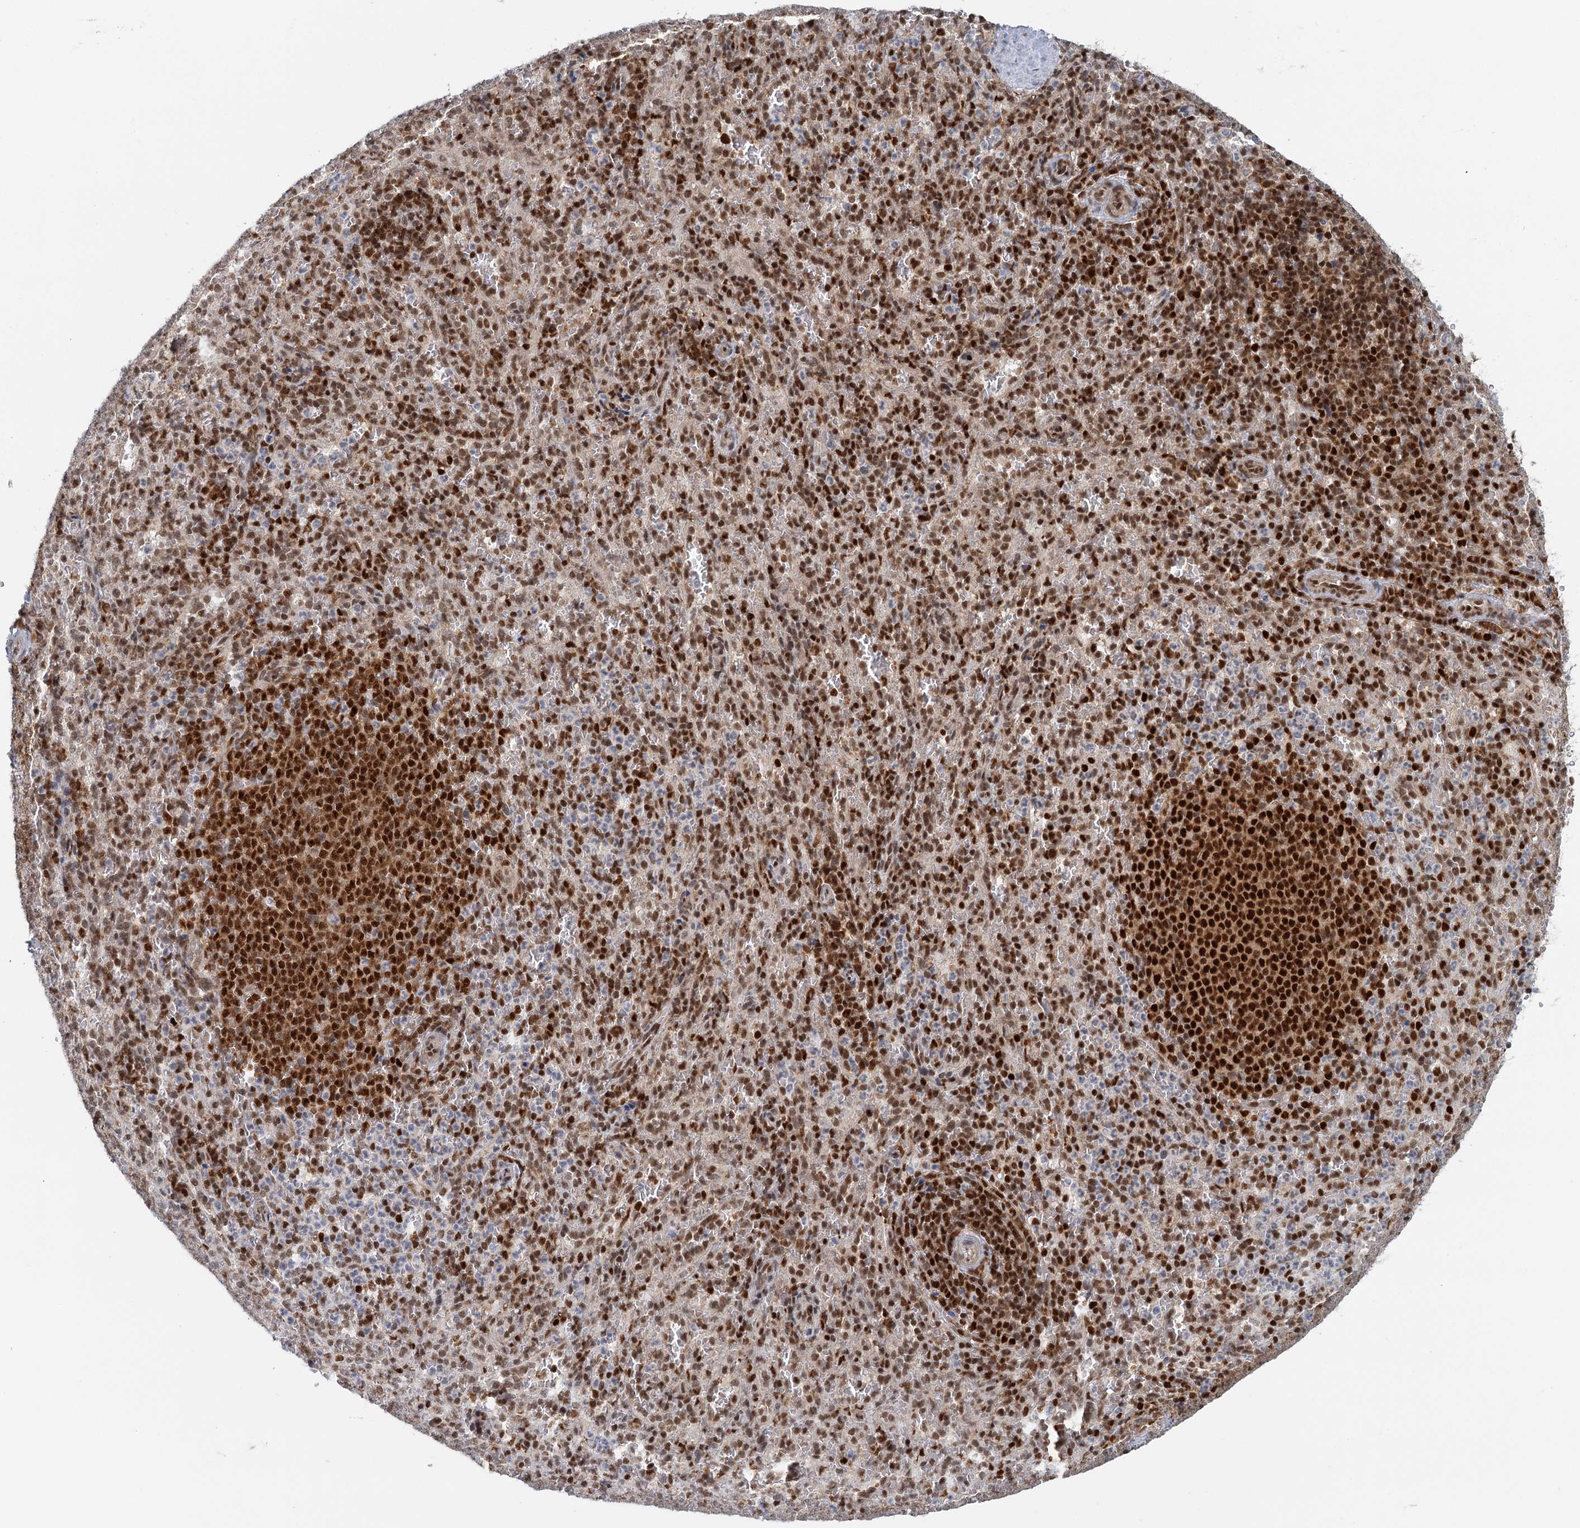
{"staining": {"intensity": "strong", "quantity": "25%-75%", "location": "cytoplasmic/membranous,nuclear"}, "tissue": "spleen", "cell_type": "Cells in red pulp", "image_type": "normal", "snomed": [{"axis": "morphology", "description": "Normal tissue, NOS"}, {"axis": "topography", "description": "Spleen"}], "caption": "Brown immunohistochemical staining in unremarkable spleen demonstrates strong cytoplasmic/membranous,nuclear expression in about 25%-75% of cells in red pulp.", "gene": "GPATCH11", "patient": {"sex": "female", "age": 21}}